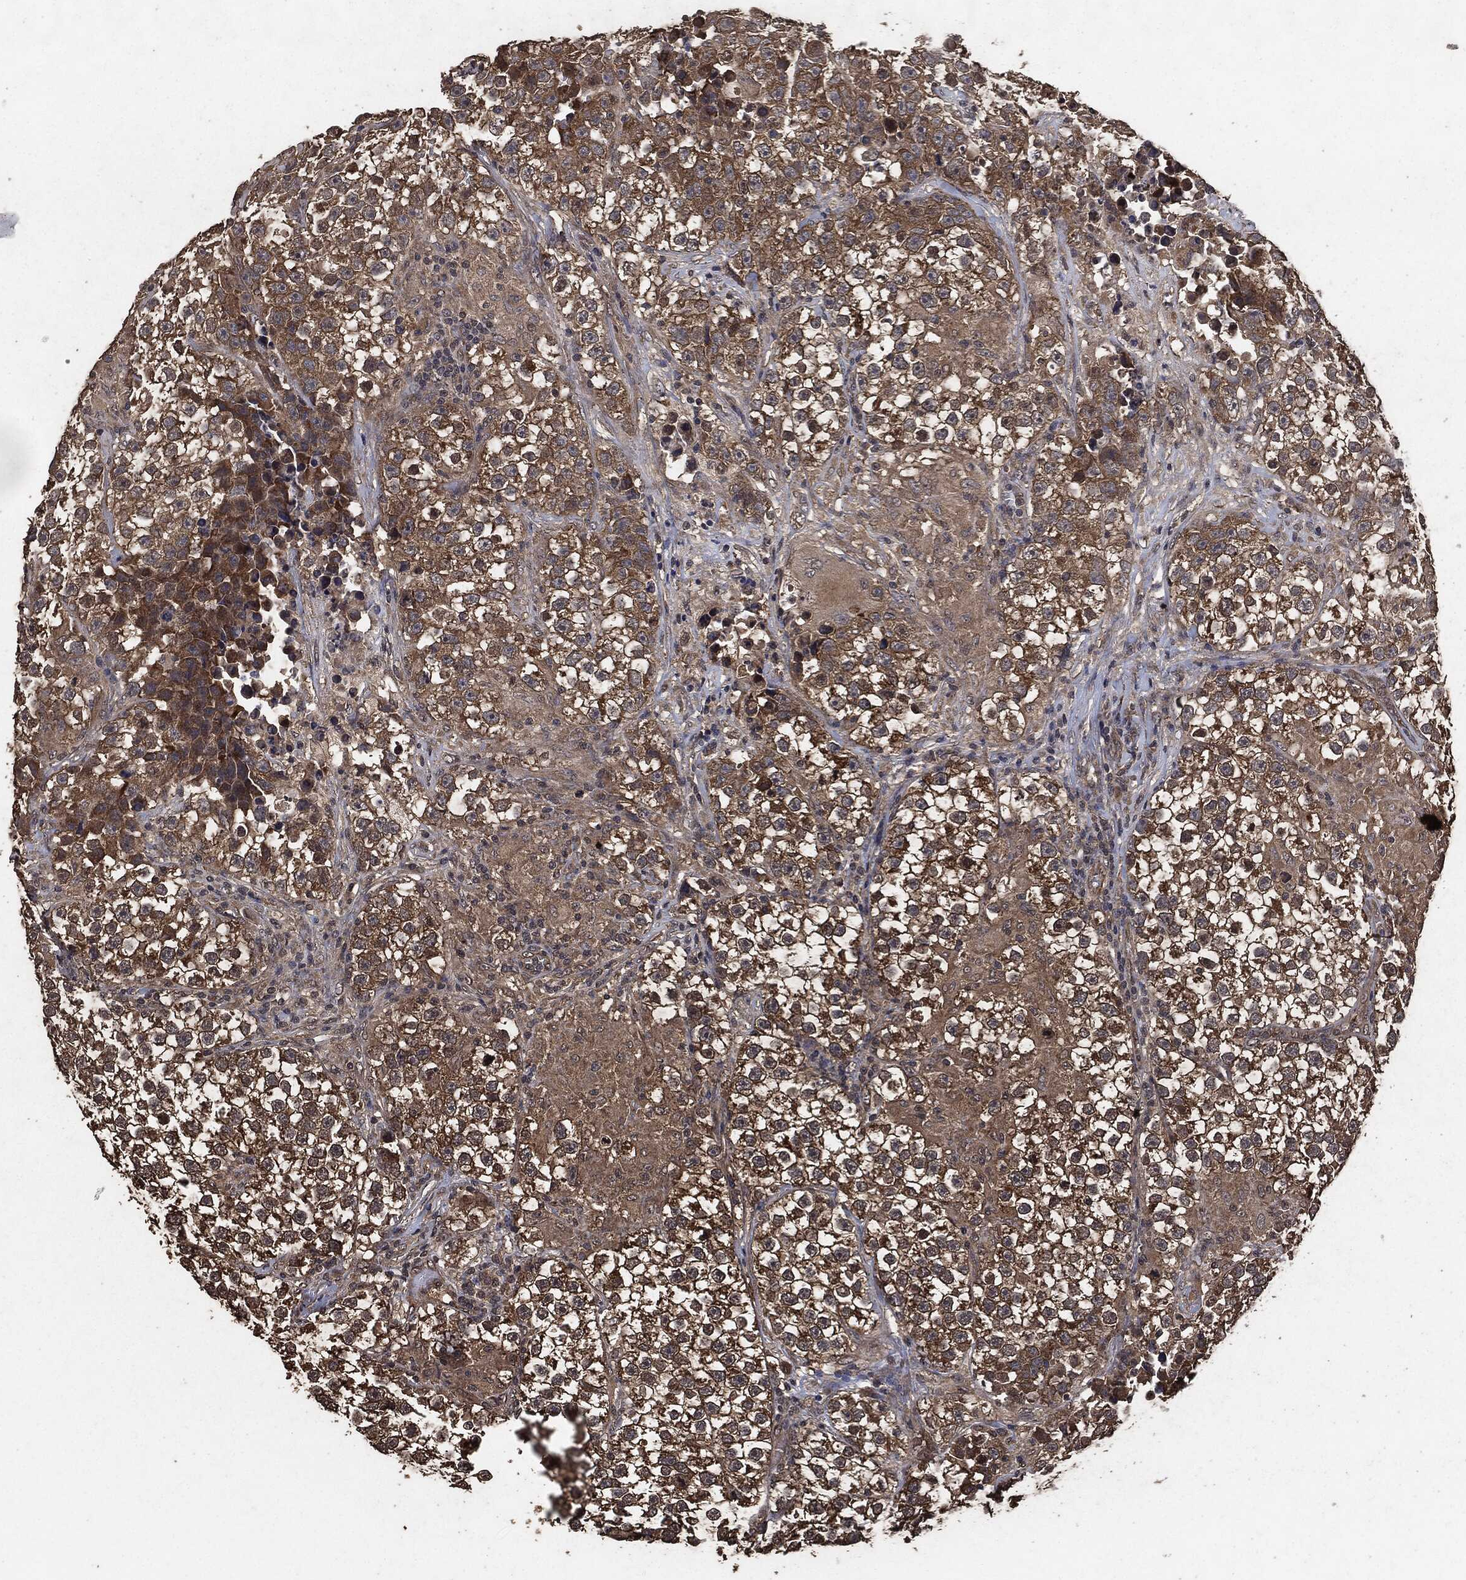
{"staining": {"intensity": "moderate", "quantity": "25%-75%", "location": "cytoplasmic/membranous"}, "tissue": "testis cancer", "cell_type": "Tumor cells", "image_type": "cancer", "snomed": [{"axis": "morphology", "description": "Seminoma, NOS"}, {"axis": "topography", "description": "Testis"}], "caption": "A micrograph showing moderate cytoplasmic/membranous expression in approximately 25%-75% of tumor cells in testis seminoma, as visualized by brown immunohistochemical staining.", "gene": "AKT1S1", "patient": {"sex": "male", "age": 46}}